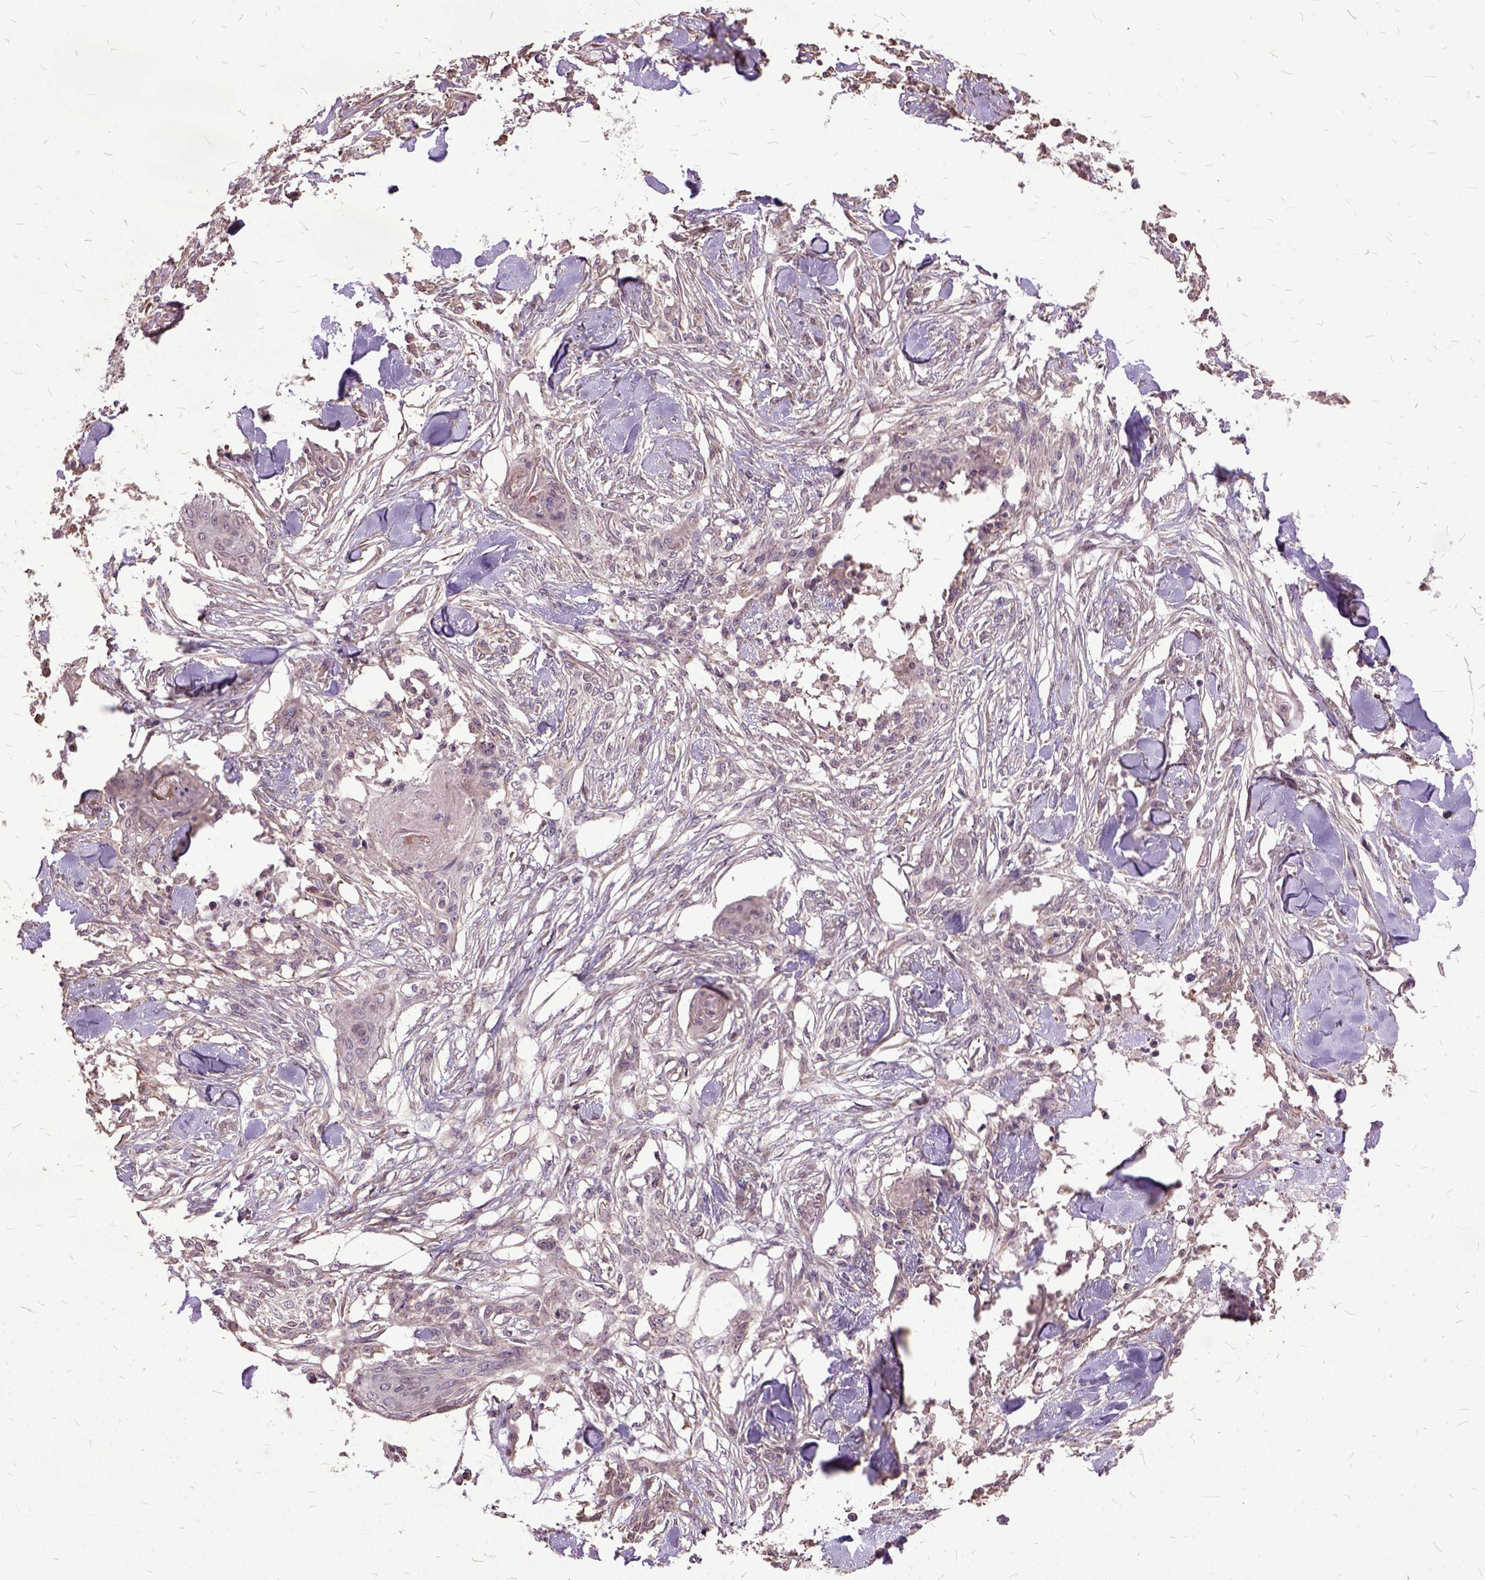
{"staining": {"intensity": "negative", "quantity": "none", "location": "none"}, "tissue": "skin cancer", "cell_type": "Tumor cells", "image_type": "cancer", "snomed": [{"axis": "morphology", "description": "Squamous cell carcinoma, NOS"}, {"axis": "topography", "description": "Skin"}], "caption": "Tumor cells show no significant protein expression in skin cancer.", "gene": "AREG", "patient": {"sex": "female", "age": 59}}